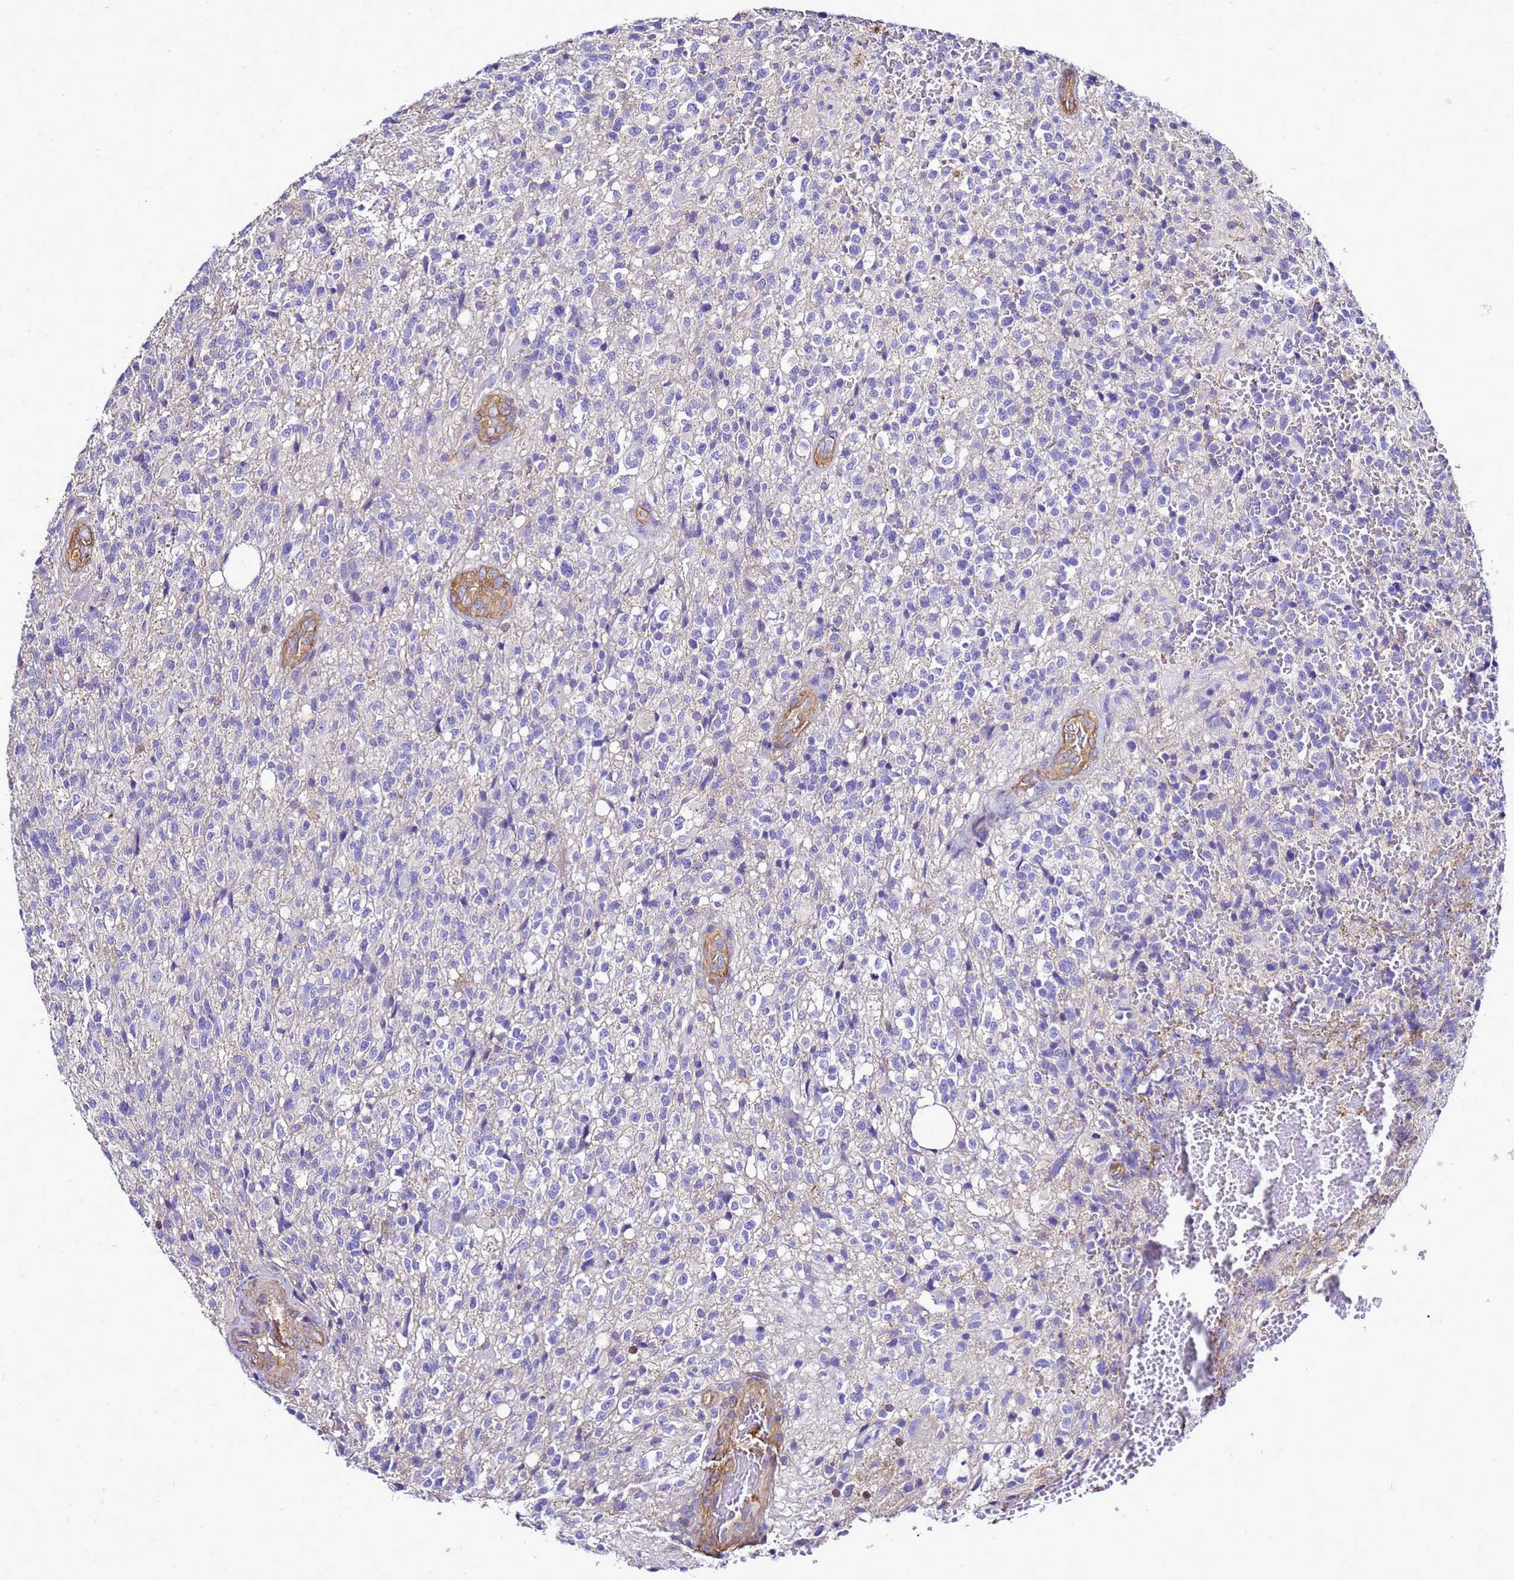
{"staining": {"intensity": "negative", "quantity": "none", "location": "none"}, "tissue": "glioma", "cell_type": "Tumor cells", "image_type": "cancer", "snomed": [{"axis": "morphology", "description": "Glioma, malignant, High grade"}, {"axis": "topography", "description": "Brain"}], "caption": "An immunohistochemistry (IHC) histopathology image of malignant glioma (high-grade) is shown. There is no staining in tumor cells of malignant glioma (high-grade).", "gene": "MYL12A", "patient": {"sex": "male", "age": 56}}